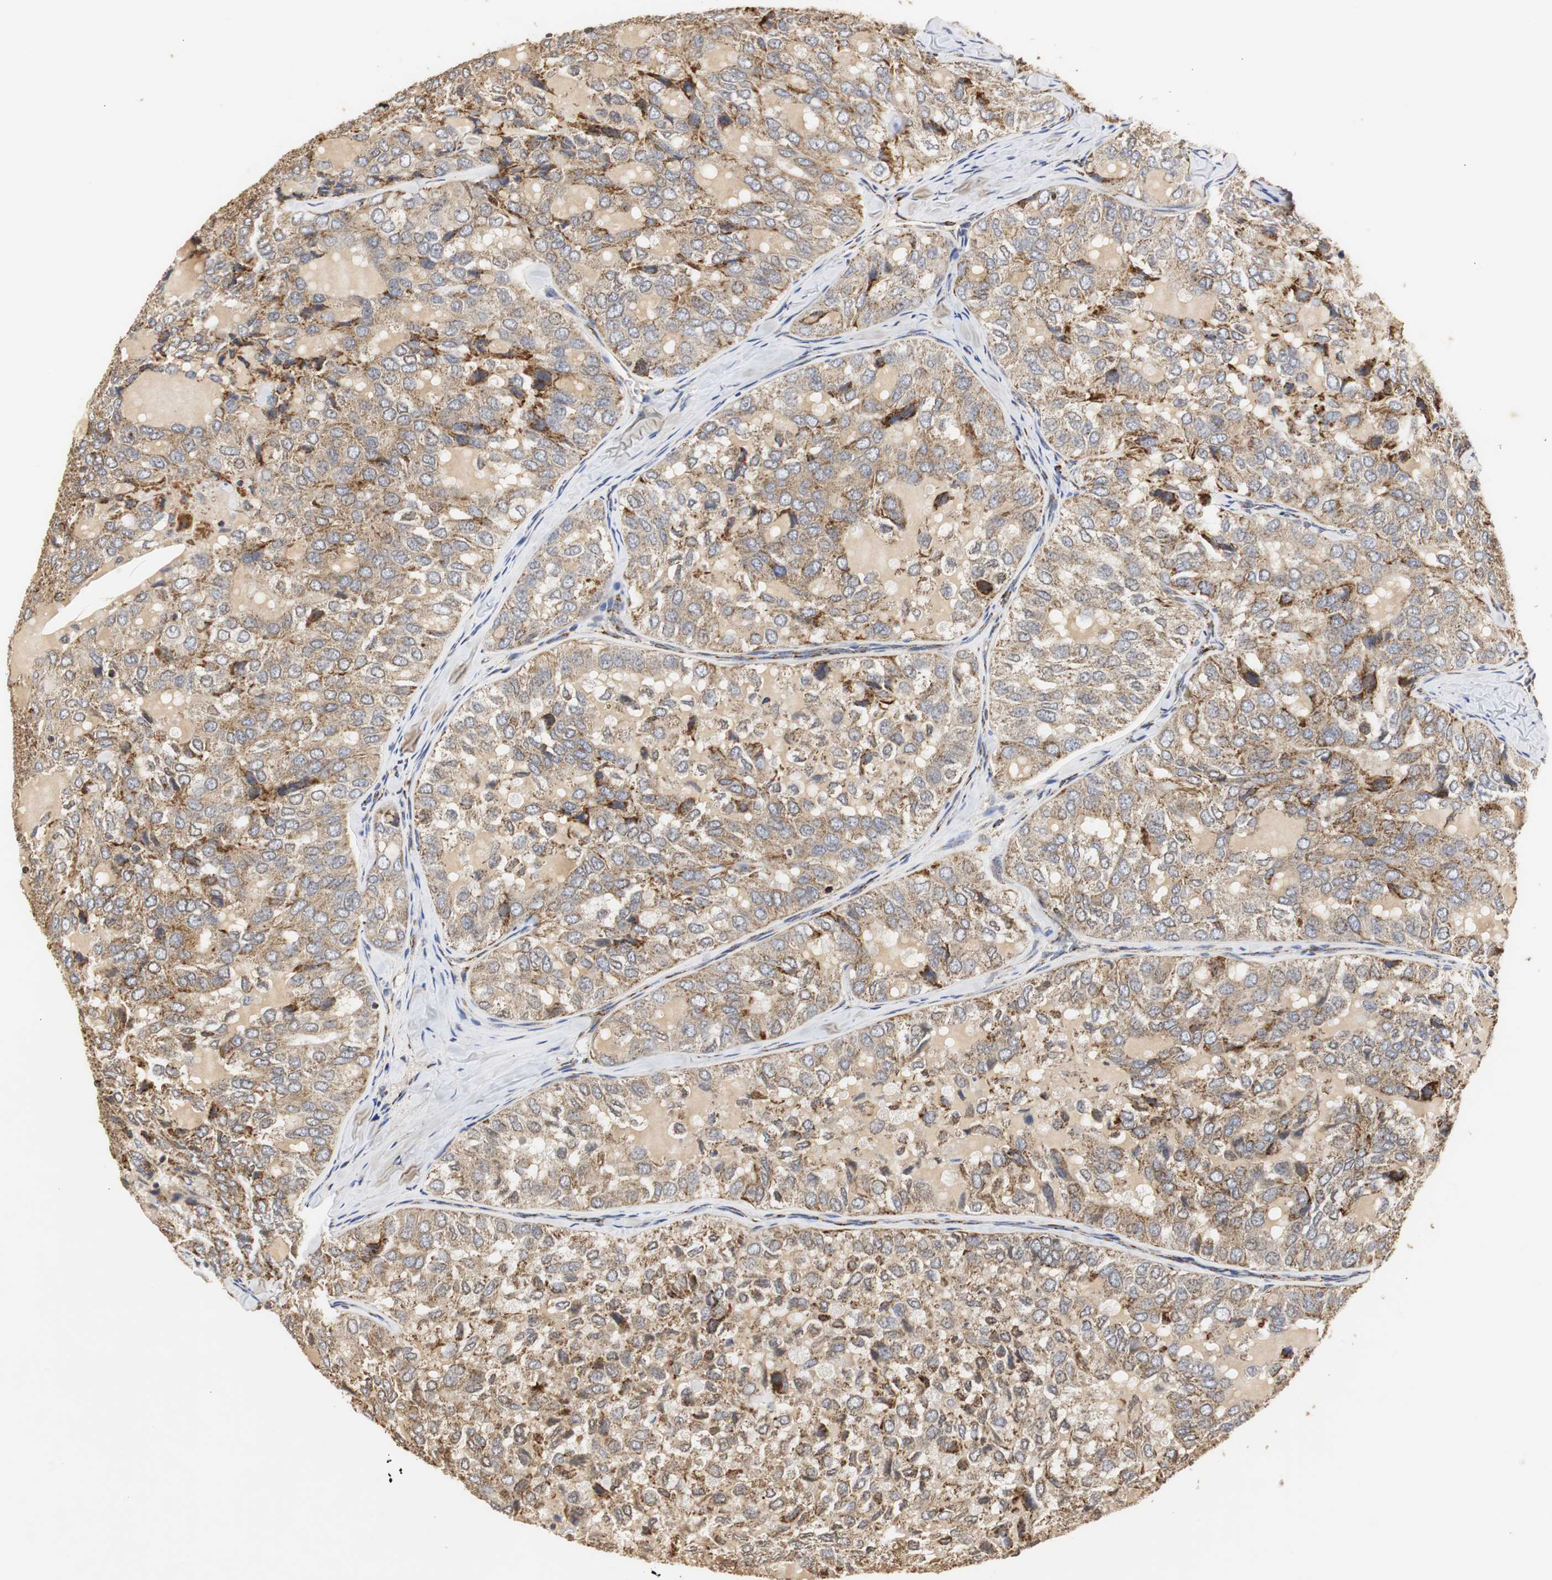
{"staining": {"intensity": "moderate", "quantity": ">75%", "location": "cytoplasmic/membranous"}, "tissue": "thyroid cancer", "cell_type": "Tumor cells", "image_type": "cancer", "snomed": [{"axis": "morphology", "description": "Follicular adenoma carcinoma, NOS"}, {"axis": "topography", "description": "Thyroid gland"}], "caption": "Follicular adenoma carcinoma (thyroid) was stained to show a protein in brown. There is medium levels of moderate cytoplasmic/membranous staining in about >75% of tumor cells.", "gene": "HSD17B10", "patient": {"sex": "male", "age": 75}}